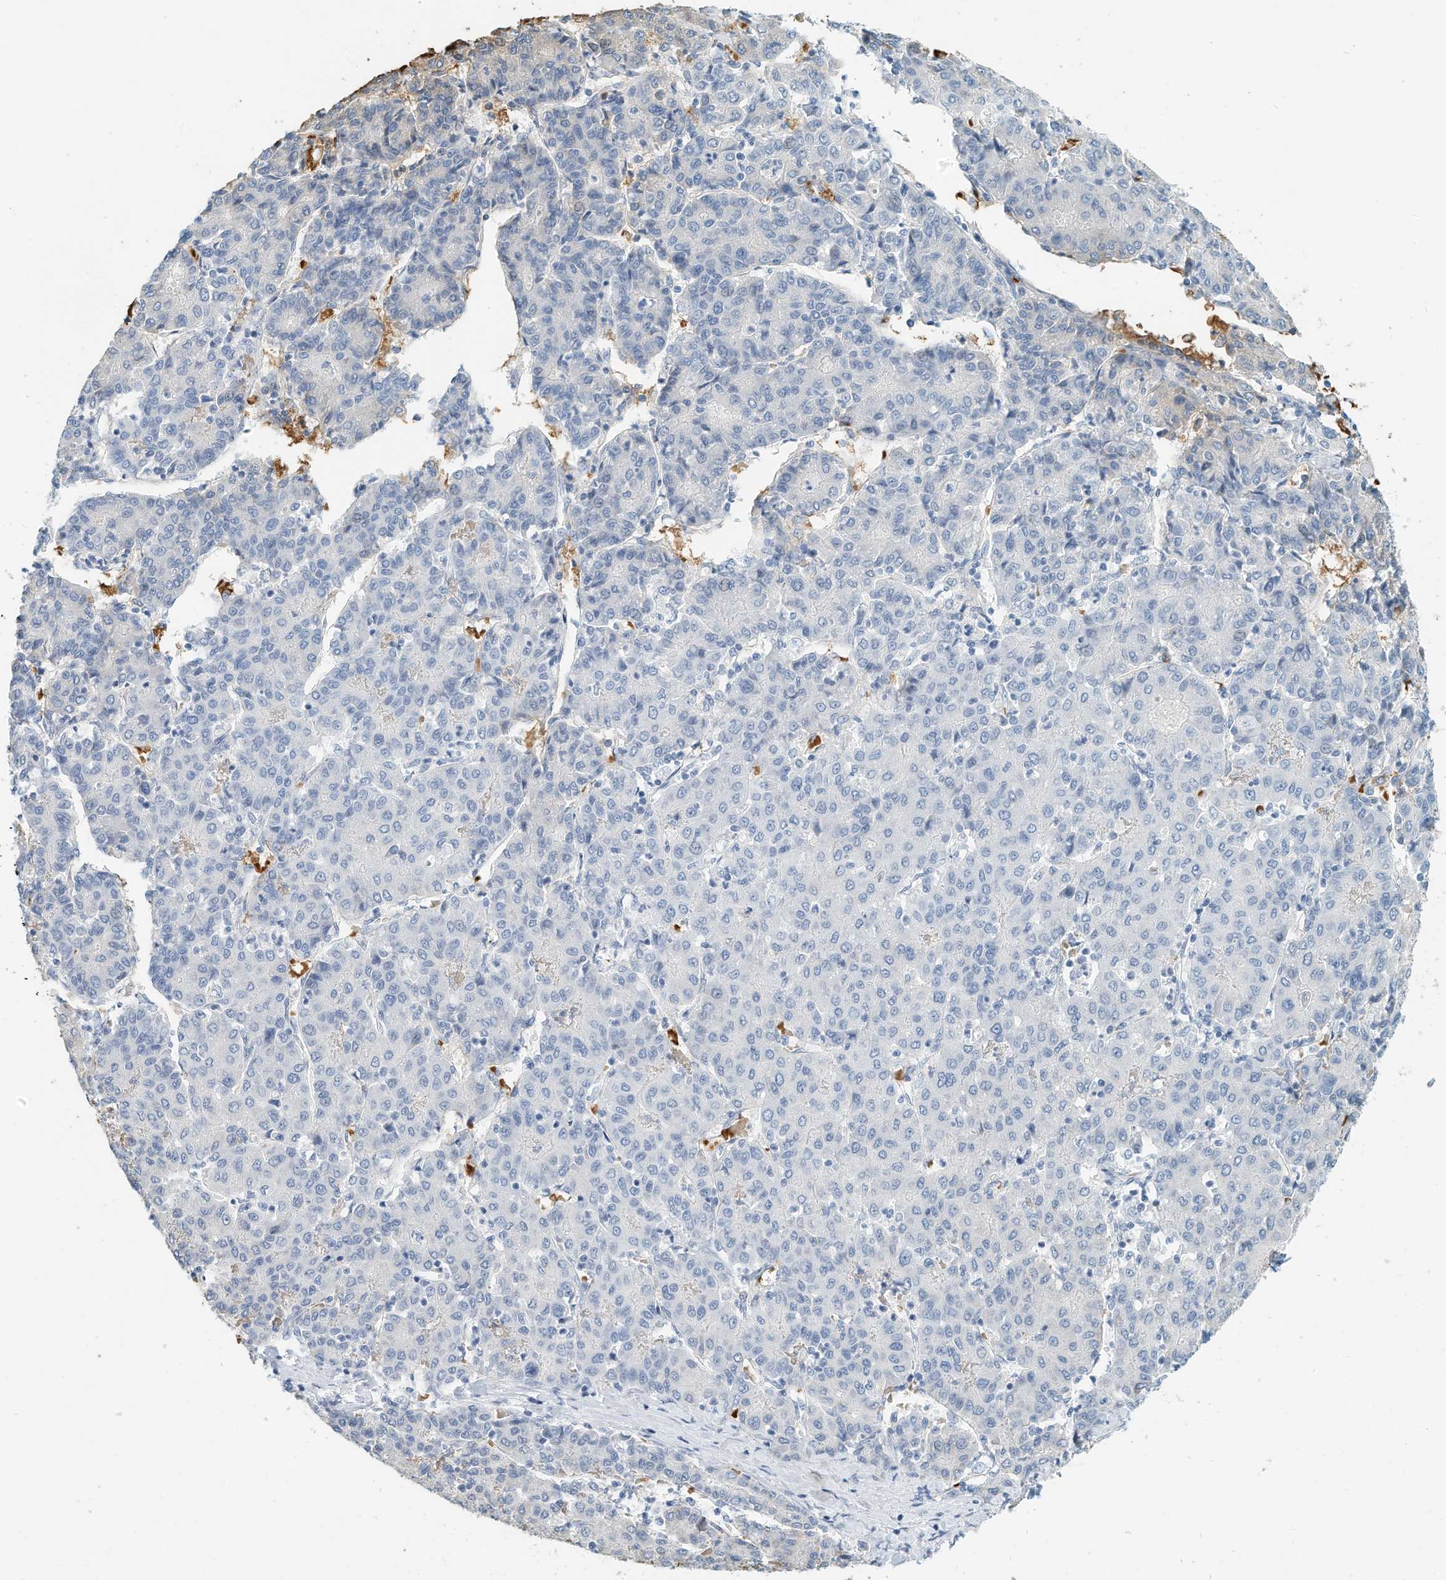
{"staining": {"intensity": "negative", "quantity": "none", "location": "none"}, "tissue": "liver cancer", "cell_type": "Tumor cells", "image_type": "cancer", "snomed": [{"axis": "morphology", "description": "Carcinoma, Hepatocellular, NOS"}, {"axis": "topography", "description": "Liver"}], "caption": "Immunohistochemistry micrograph of neoplastic tissue: human liver cancer (hepatocellular carcinoma) stained with DAB (3,3'-diaminobenzidine) displays no significant protein staining in tumor cells.", "gene": "RCAN3", "patient": {"sex": "male", "age": 65}}